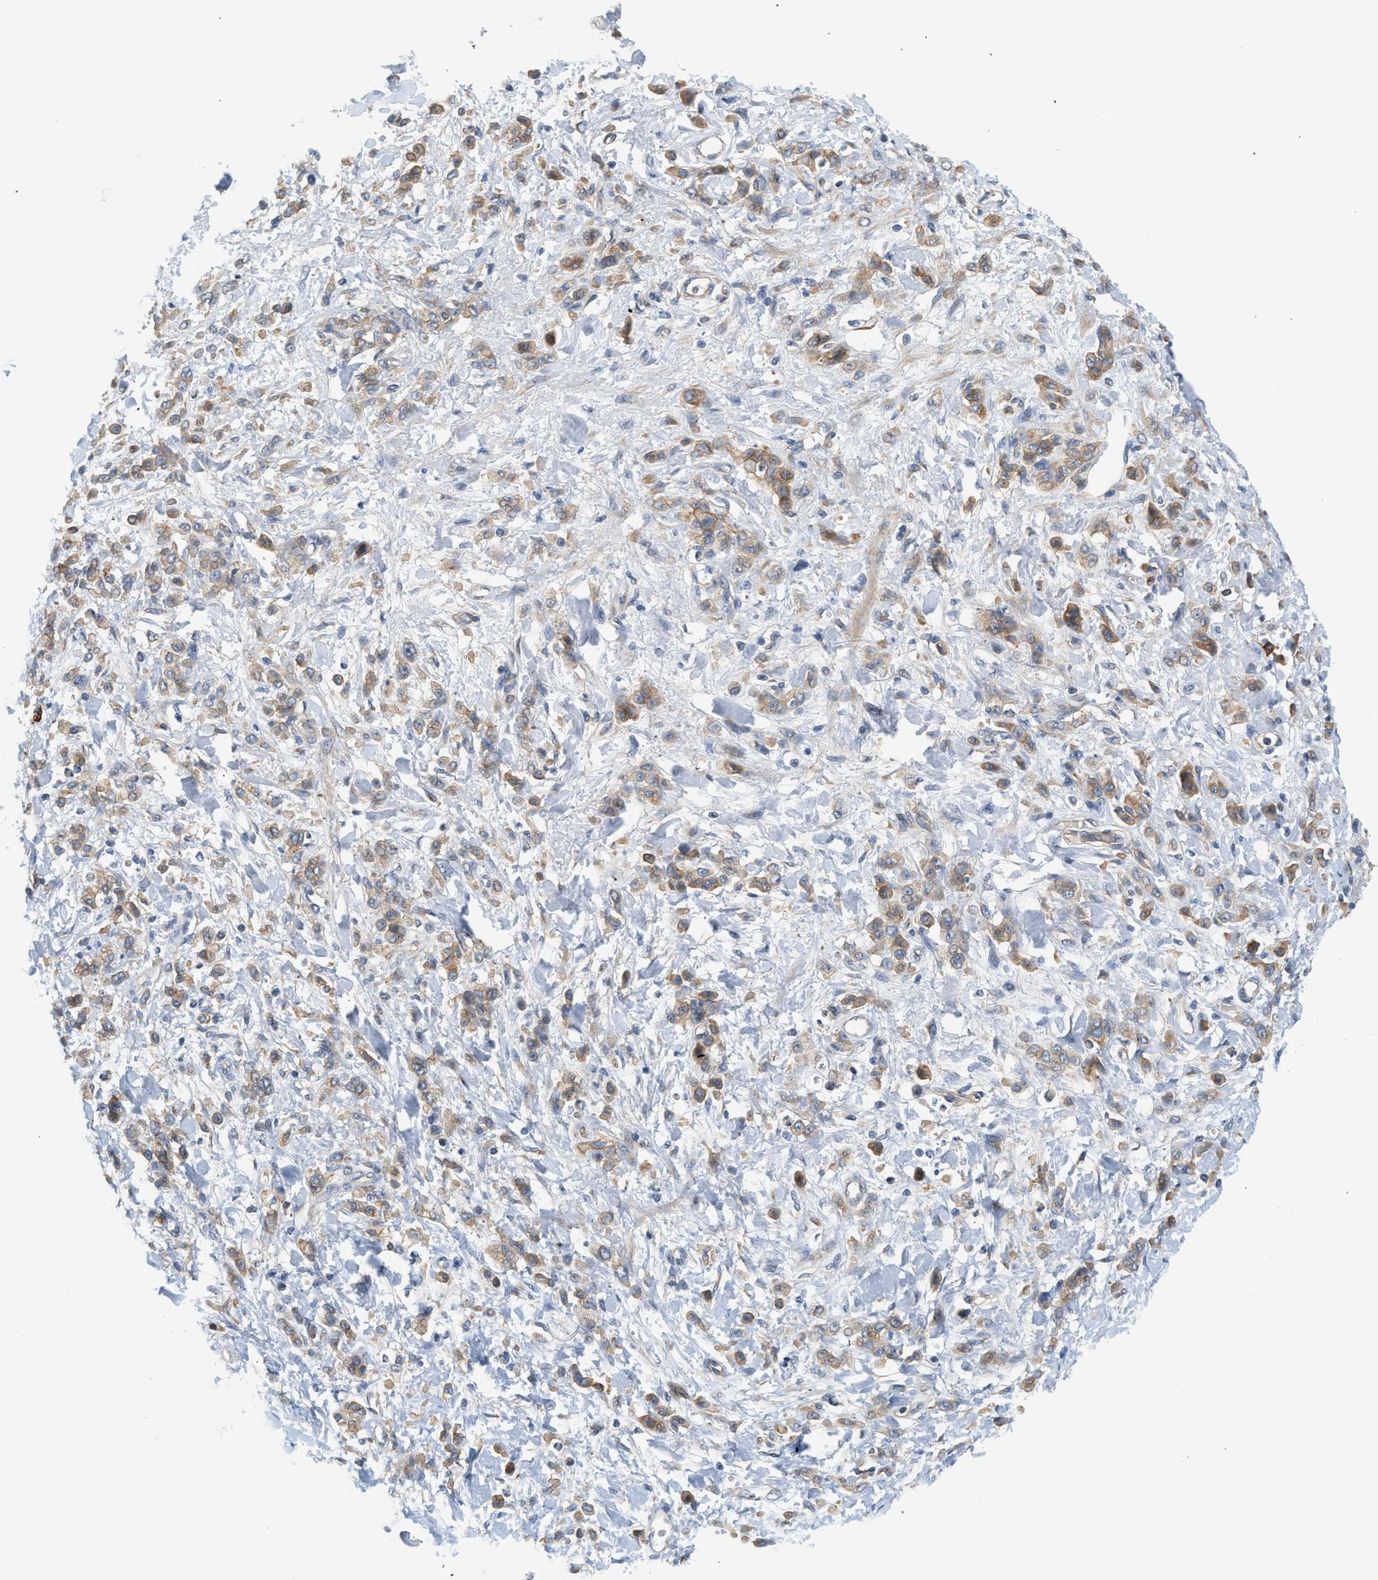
{"staining": {"intensity": "weak", "quantity": "<25%", "location": "cytoplasmic/membranous"}, "tissue": "stomach cancer", "cell_type": "Tumor cells", "image_type": "cancer", "snomed": [{"axis": "morphology", "description": "Normal tissue, NOS"}, {"axis": "morphology", "description": "Adenocarcinoma, NOS"}, {"axis": "topography", "description": "Stomach"}], "caption": "There is no significant positivity in tumor cells of adenocarcinoma (stomach).", "gene": "CTXN1", "patient": {"sex": "male", "age": 82}}